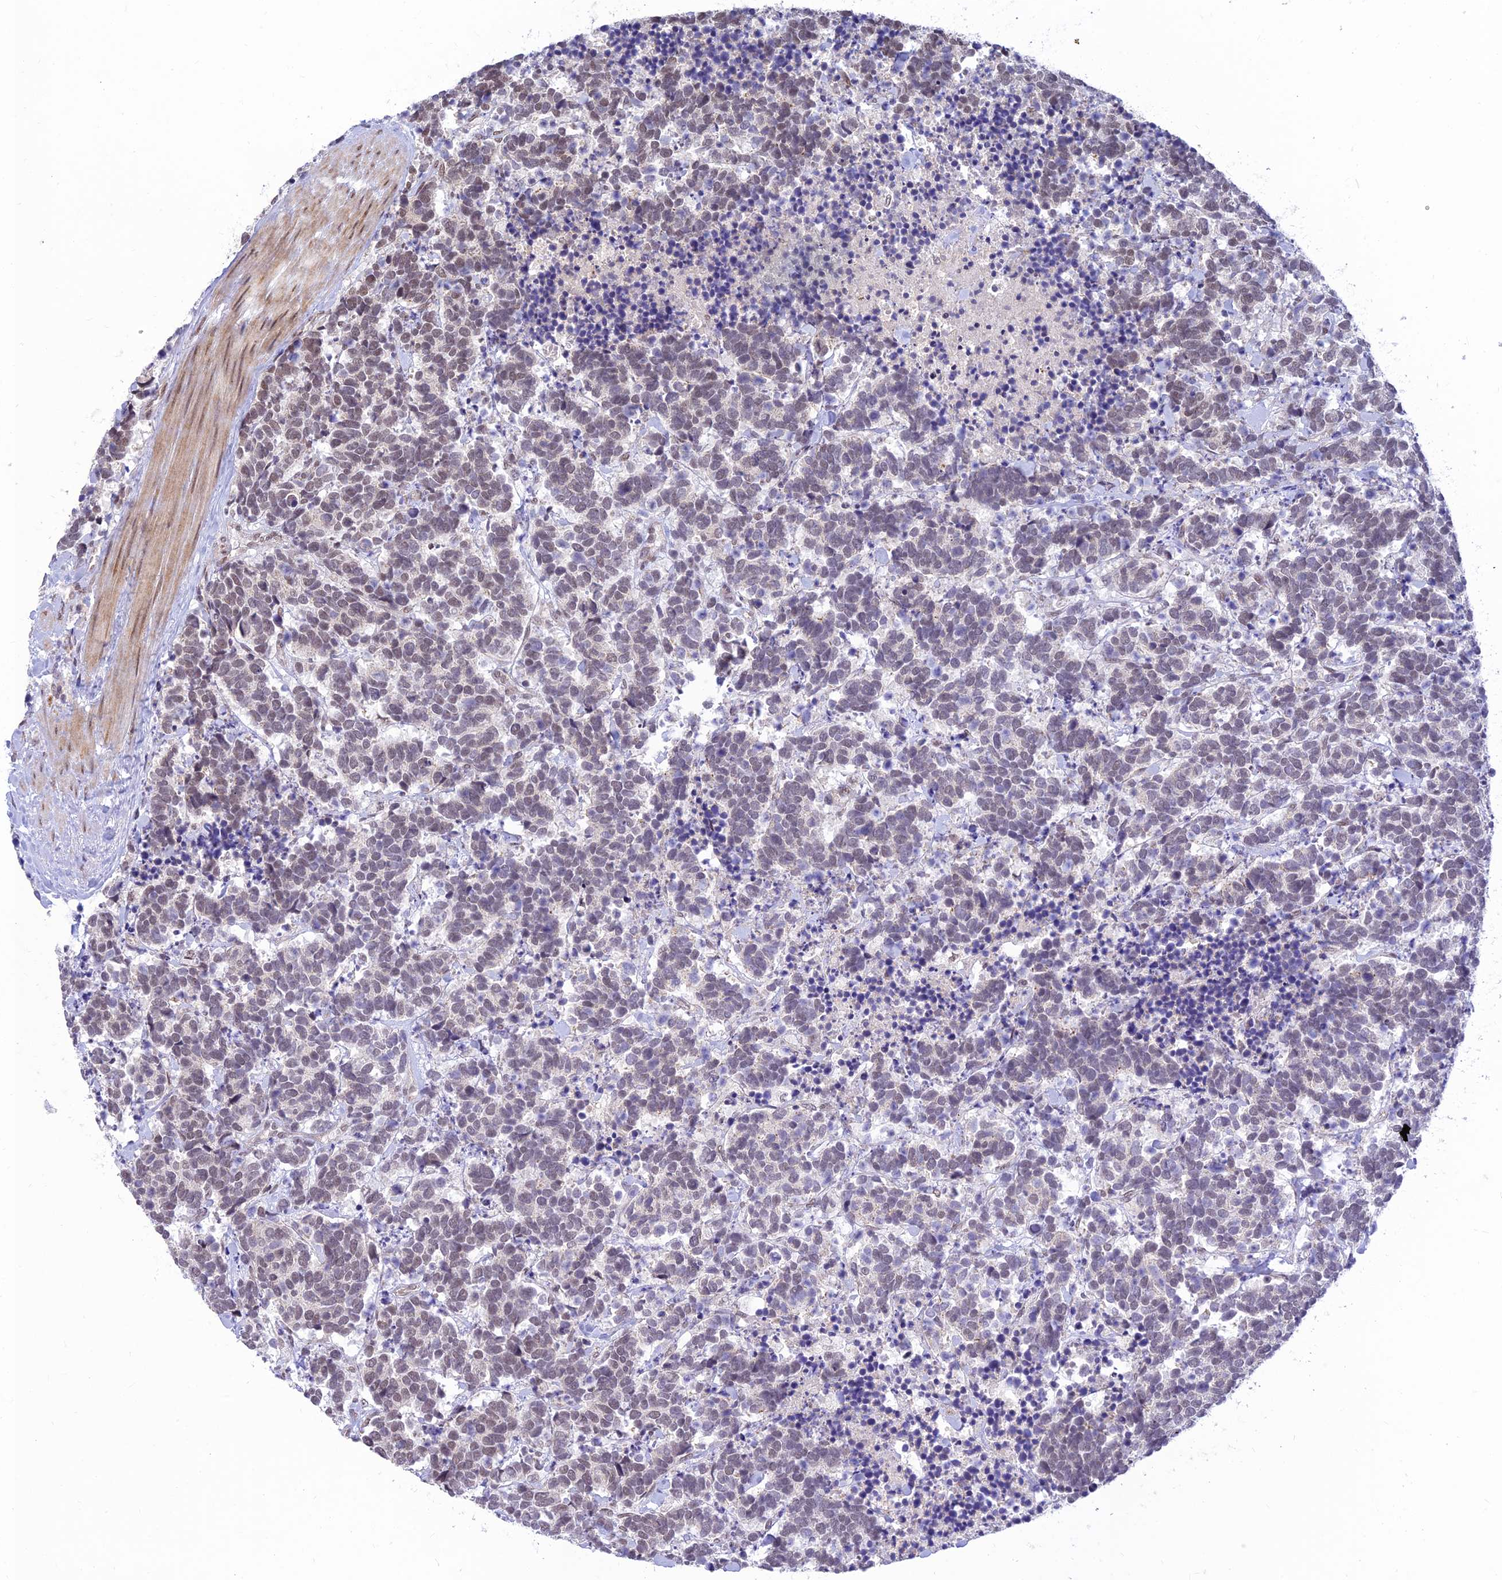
{"staining": {"intensity": "weak", "quantity": "25%-75%", "location": "cytoplasmic/membranous,nuclear"}, "tissue": "carcinoid", "cell_type": "Tumor cells", "image_type": "cancer", "snomed": [{"axis": "morphology", "description": "Carcinoma, NOS"}, {"axis": "morphology", "description": "Carcinoid, malignant, NOS"}, {"axis": "topography", "description": "Prostate"}], "caption": "The immunohistochemical stain highlights weak cytoplasmic/membranous and nuclear expression in tumor cells of carcinoid tissue.", "gene": "MICOS13", "patient": {"sex": "male", "age": 57}}